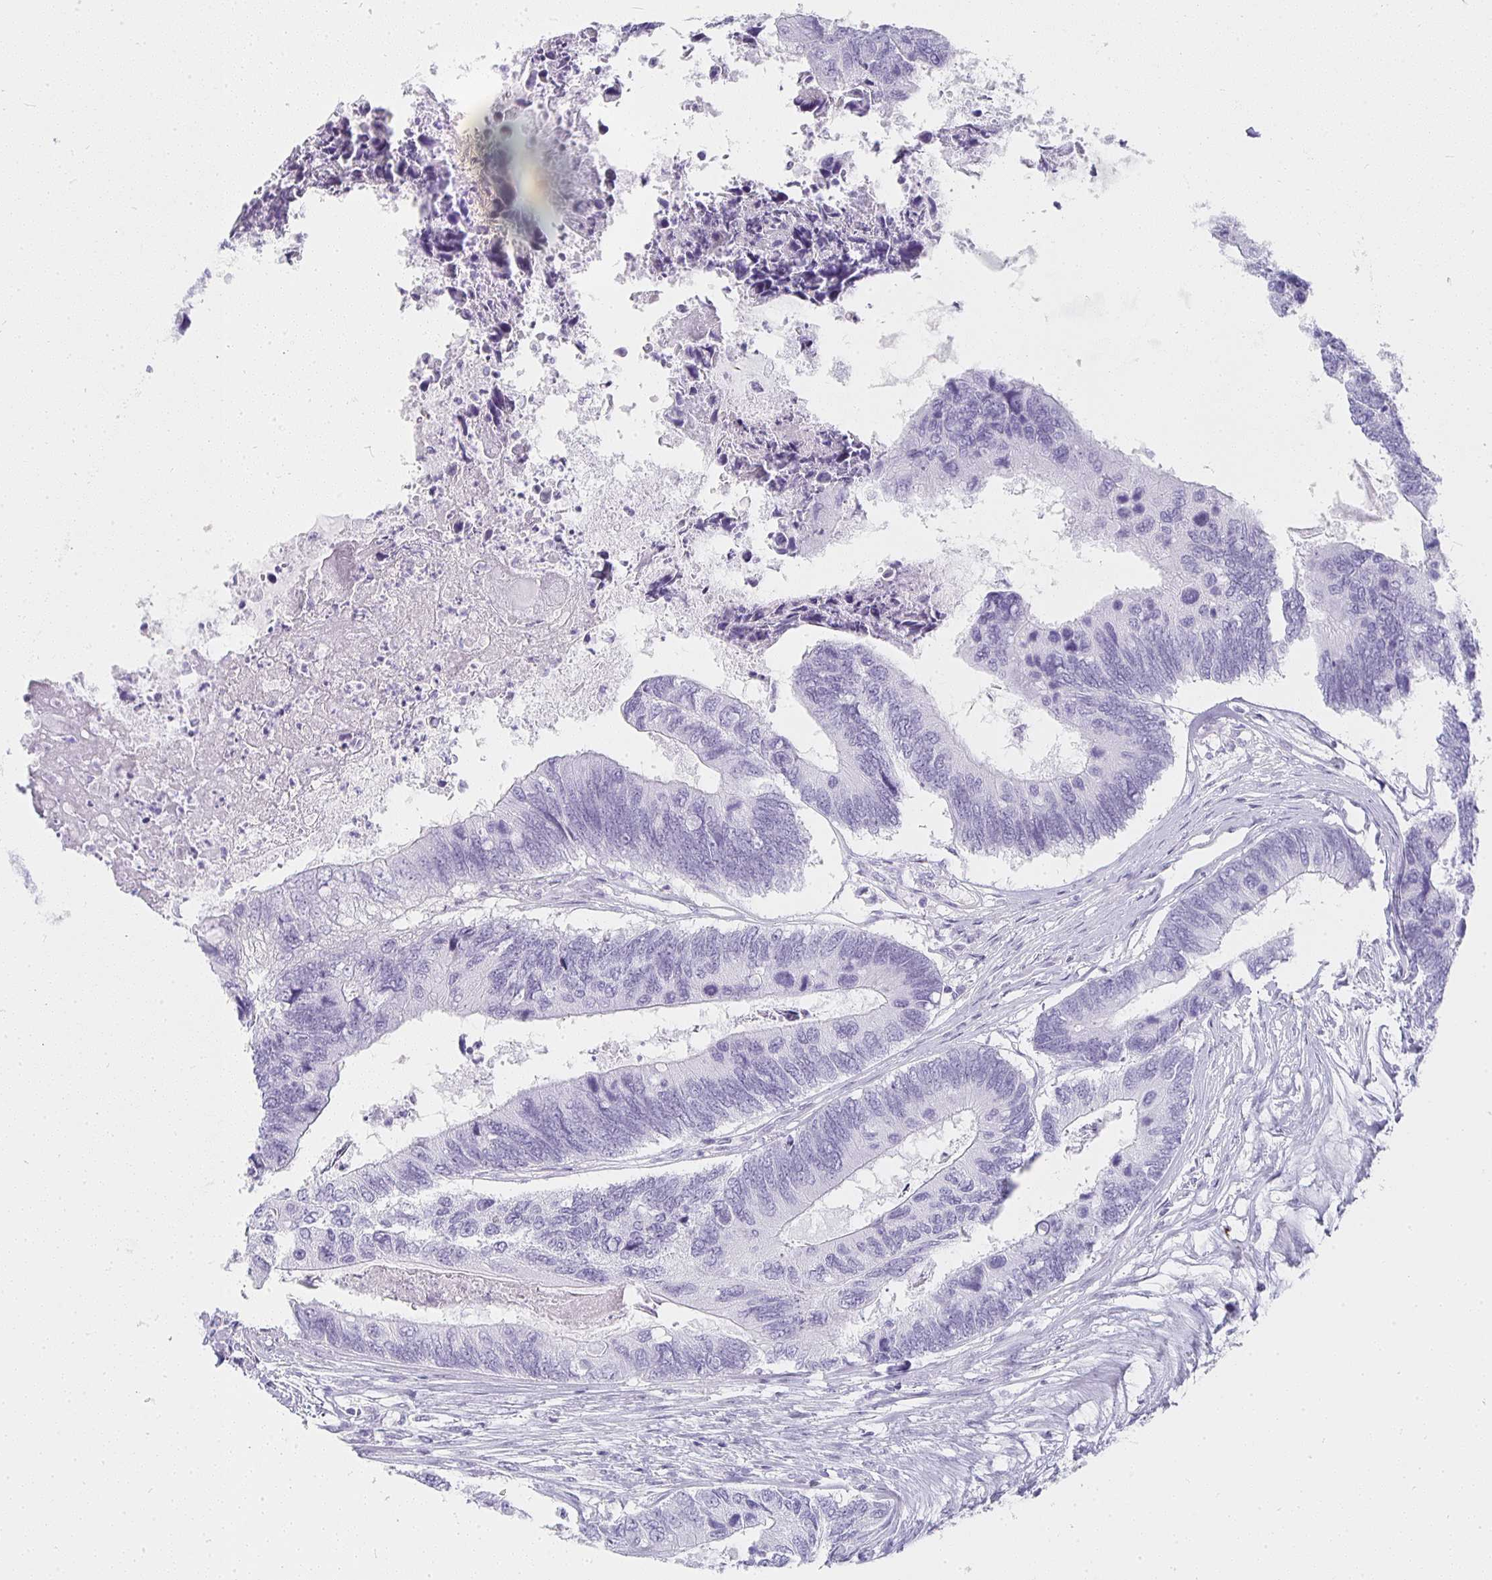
{"staining": {"intensity": "negative", "quantity": "none", "location": "none"}, "tissue": "colorectal cancer", "cell_type": "Tumor cells", "image_type": "cancer", "snomed": [{"axis": "morphology", "description": "Adenocarcinoma, NOS"}, {"axis": "topography", "description": "Colon"}], "caption": "This is an immunohistochemistry photomicrograph of human colorectal cancer (adenocarcinoma). There is no positivity in tumor cells.", "gene": "TPSD1", "patient": {"sex": "female", "age": 67}}